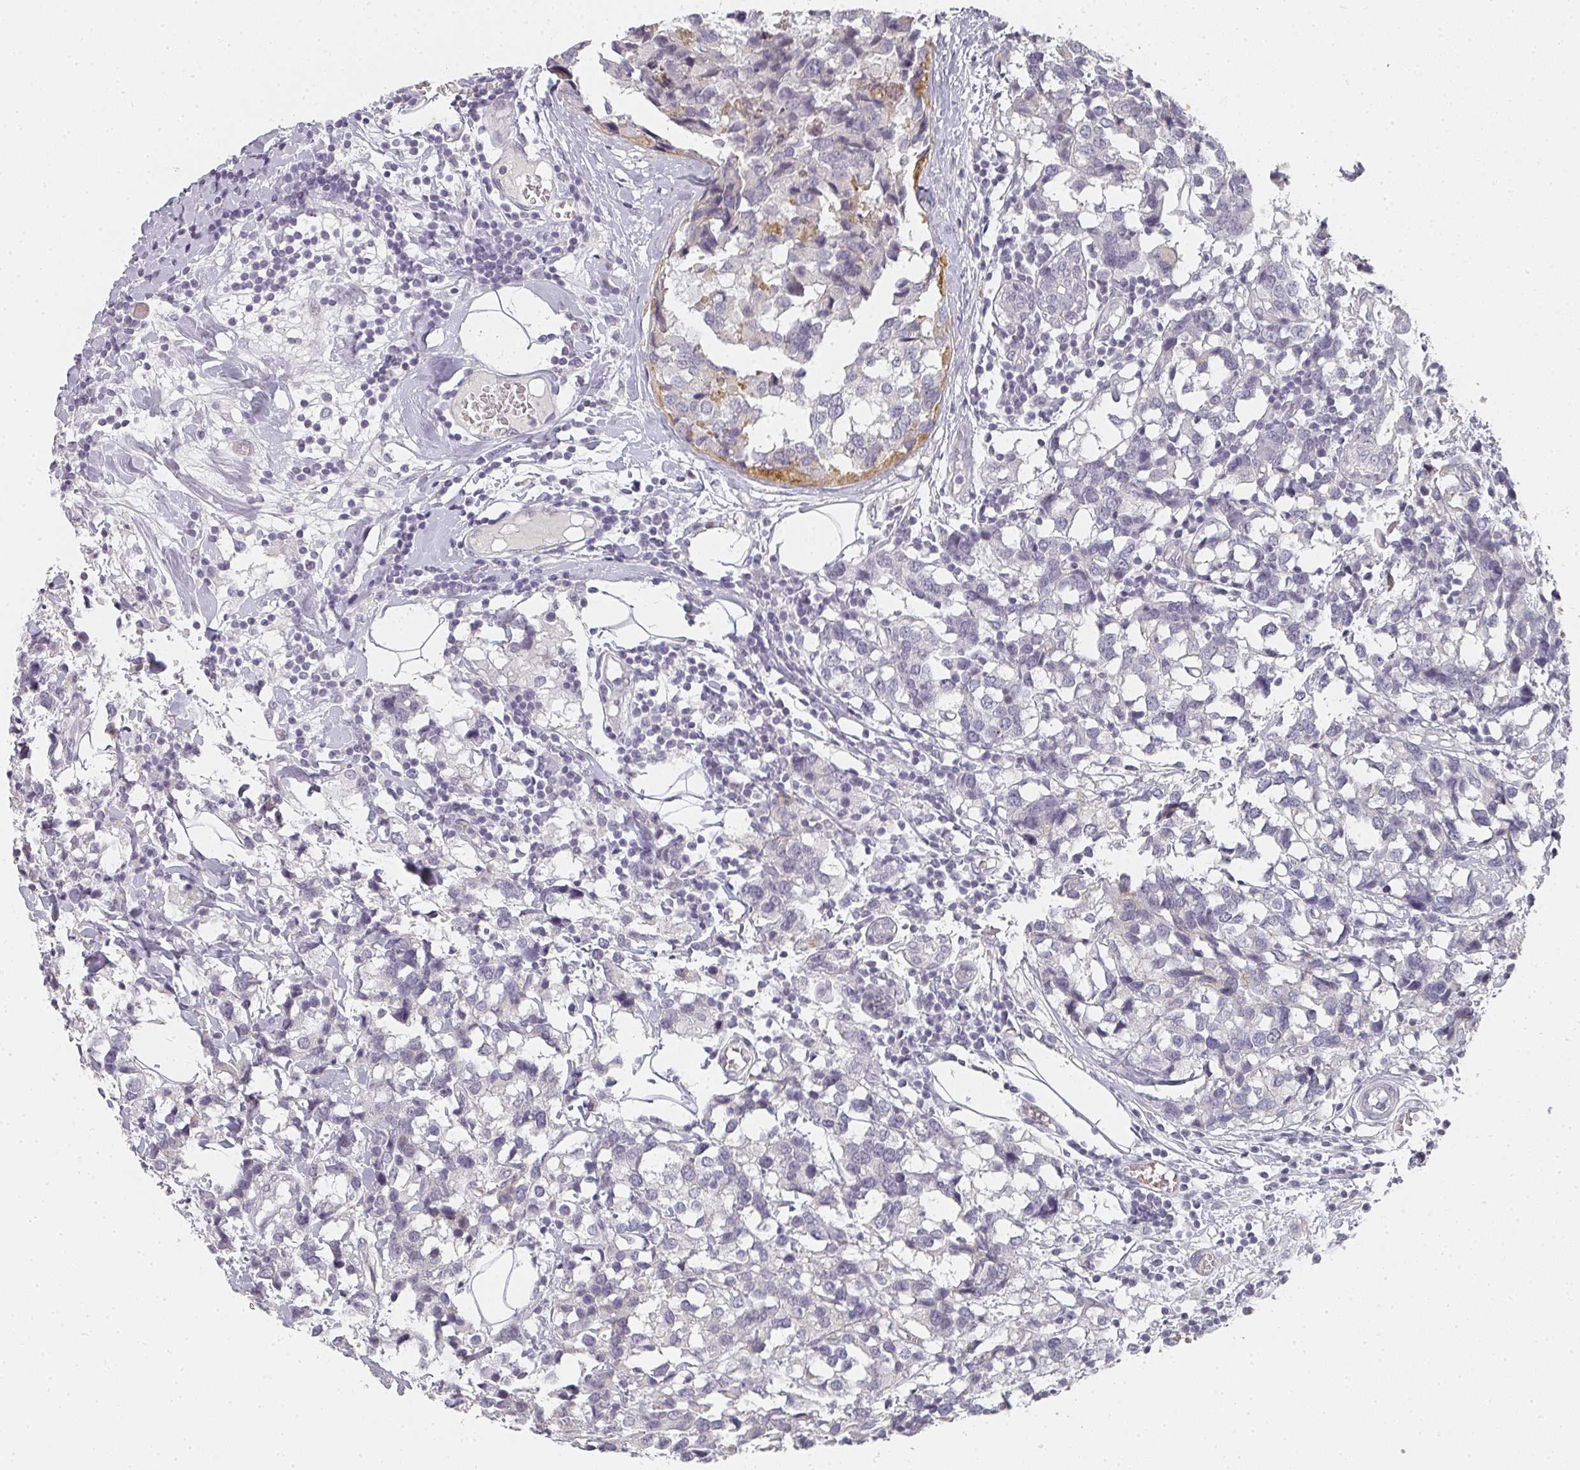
{"staining": {"intensity": "negative", "quantity": "none", "location": "none"}, "tissue": "breast cancer", "cell_type": "Tumor cells", "image_type": "cancer", "snomed": [{"axis": "morphology", "description": "Lobular carcinoma"}, {"axis": "topography", "description": "Breast"}], "caption": "Protein analysis of lobular carcinoma (breast) displays no significant expression in tumor cells.", "gene": "SHISA2", "patient": {"sex": "female", "age": 59}}